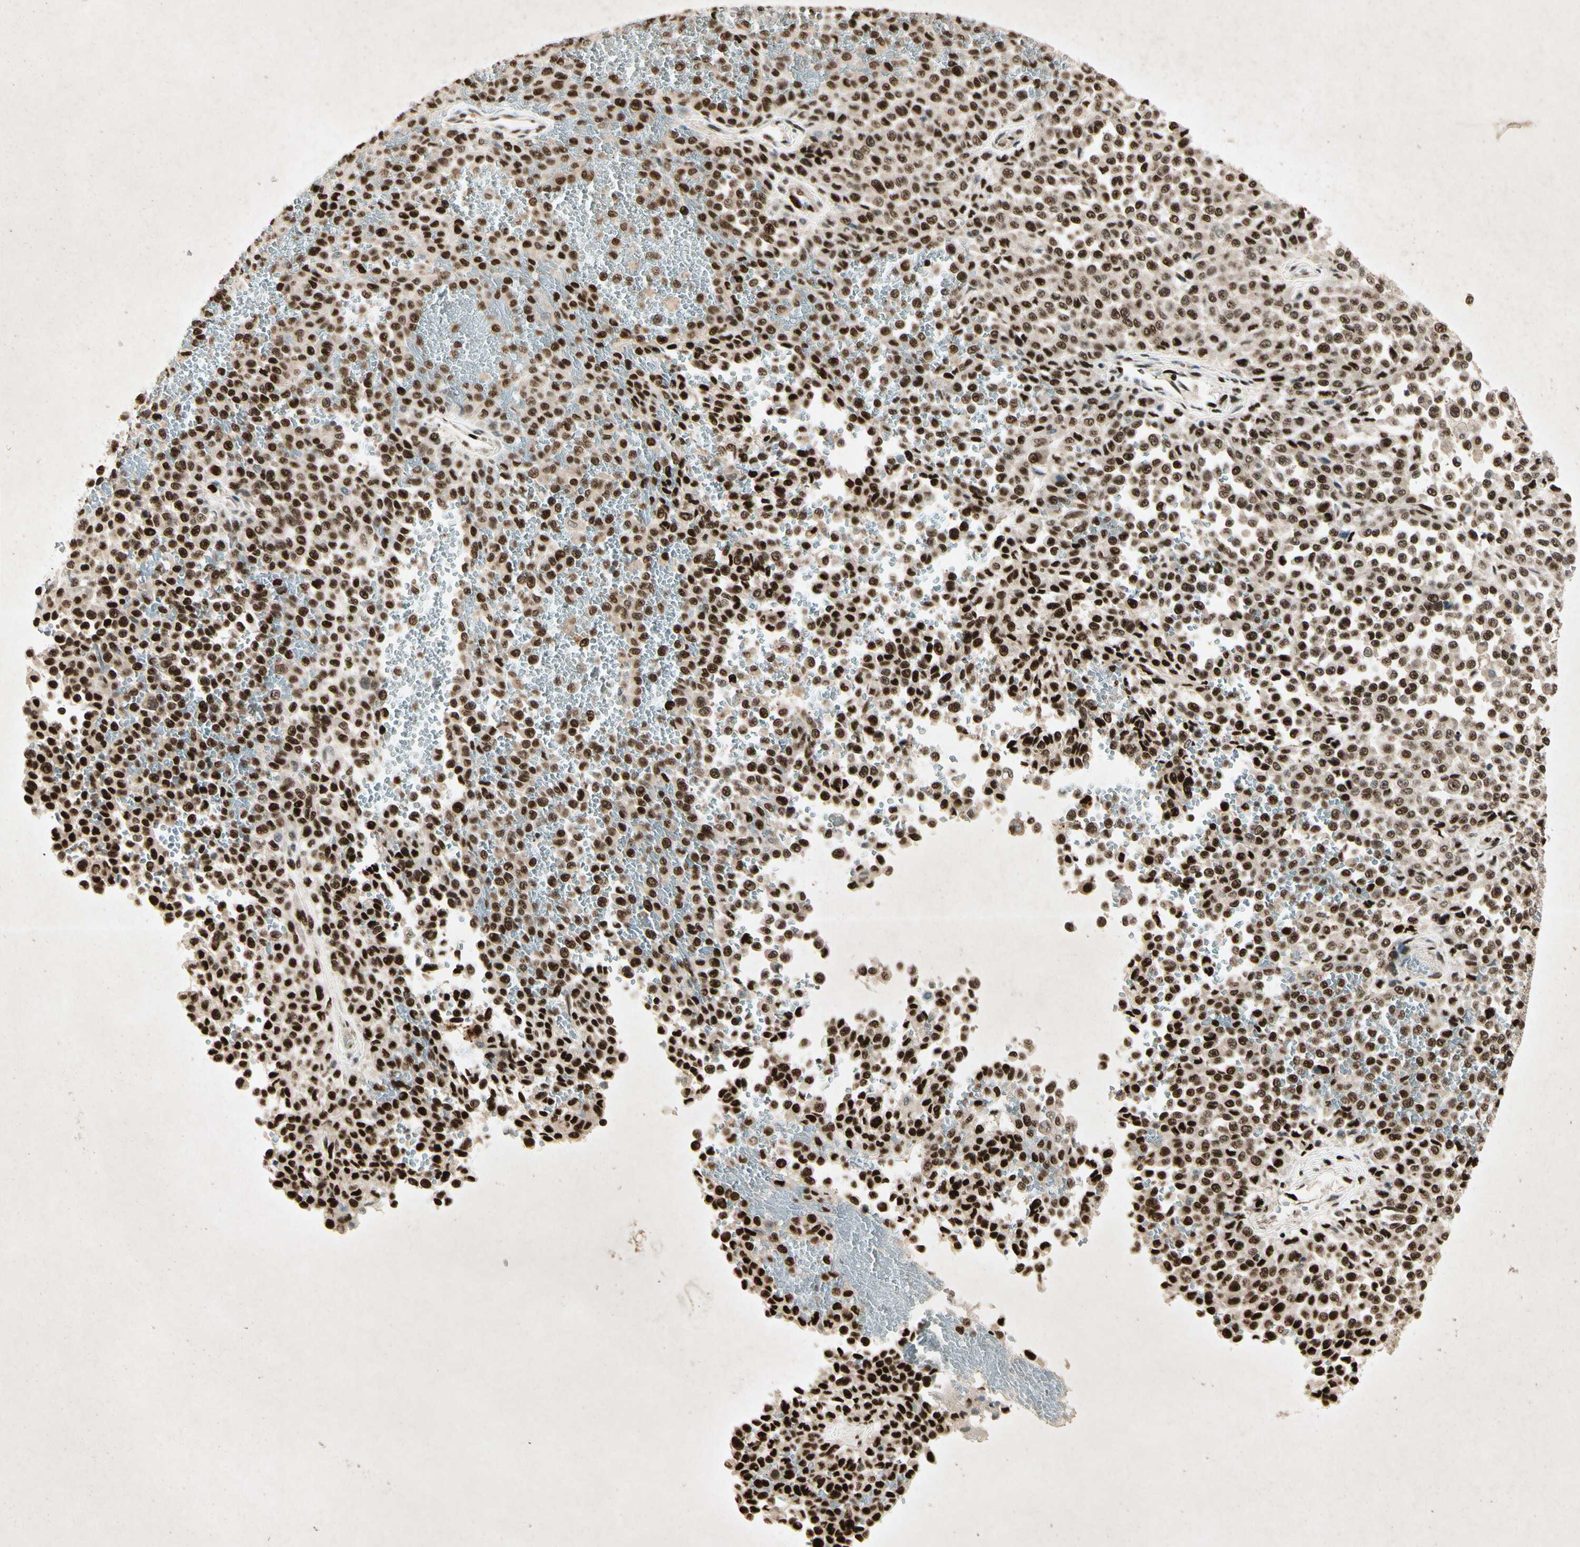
{"staining": {"intensity": "strong", "quantity": ">75%", "location": "nuclear"}, "tissue": "melanoma", "cell_type": "Tumor cells", "image_type": "cancer", "snomed": [{"axis": "morphology", "description": "Malignant melanoma, Metastatic site"}, {"axis": "topography", "description": "Pancreas"}], "caption": "Immunohistochemistry (IHC) (DAB) staining of malignant melanoma (metastatic site) demonstrates strong nuclear protein positivity in about >75% of tumor cells.", "gene": "RNF43", "patient": {"sex": "female", "age": 30}}